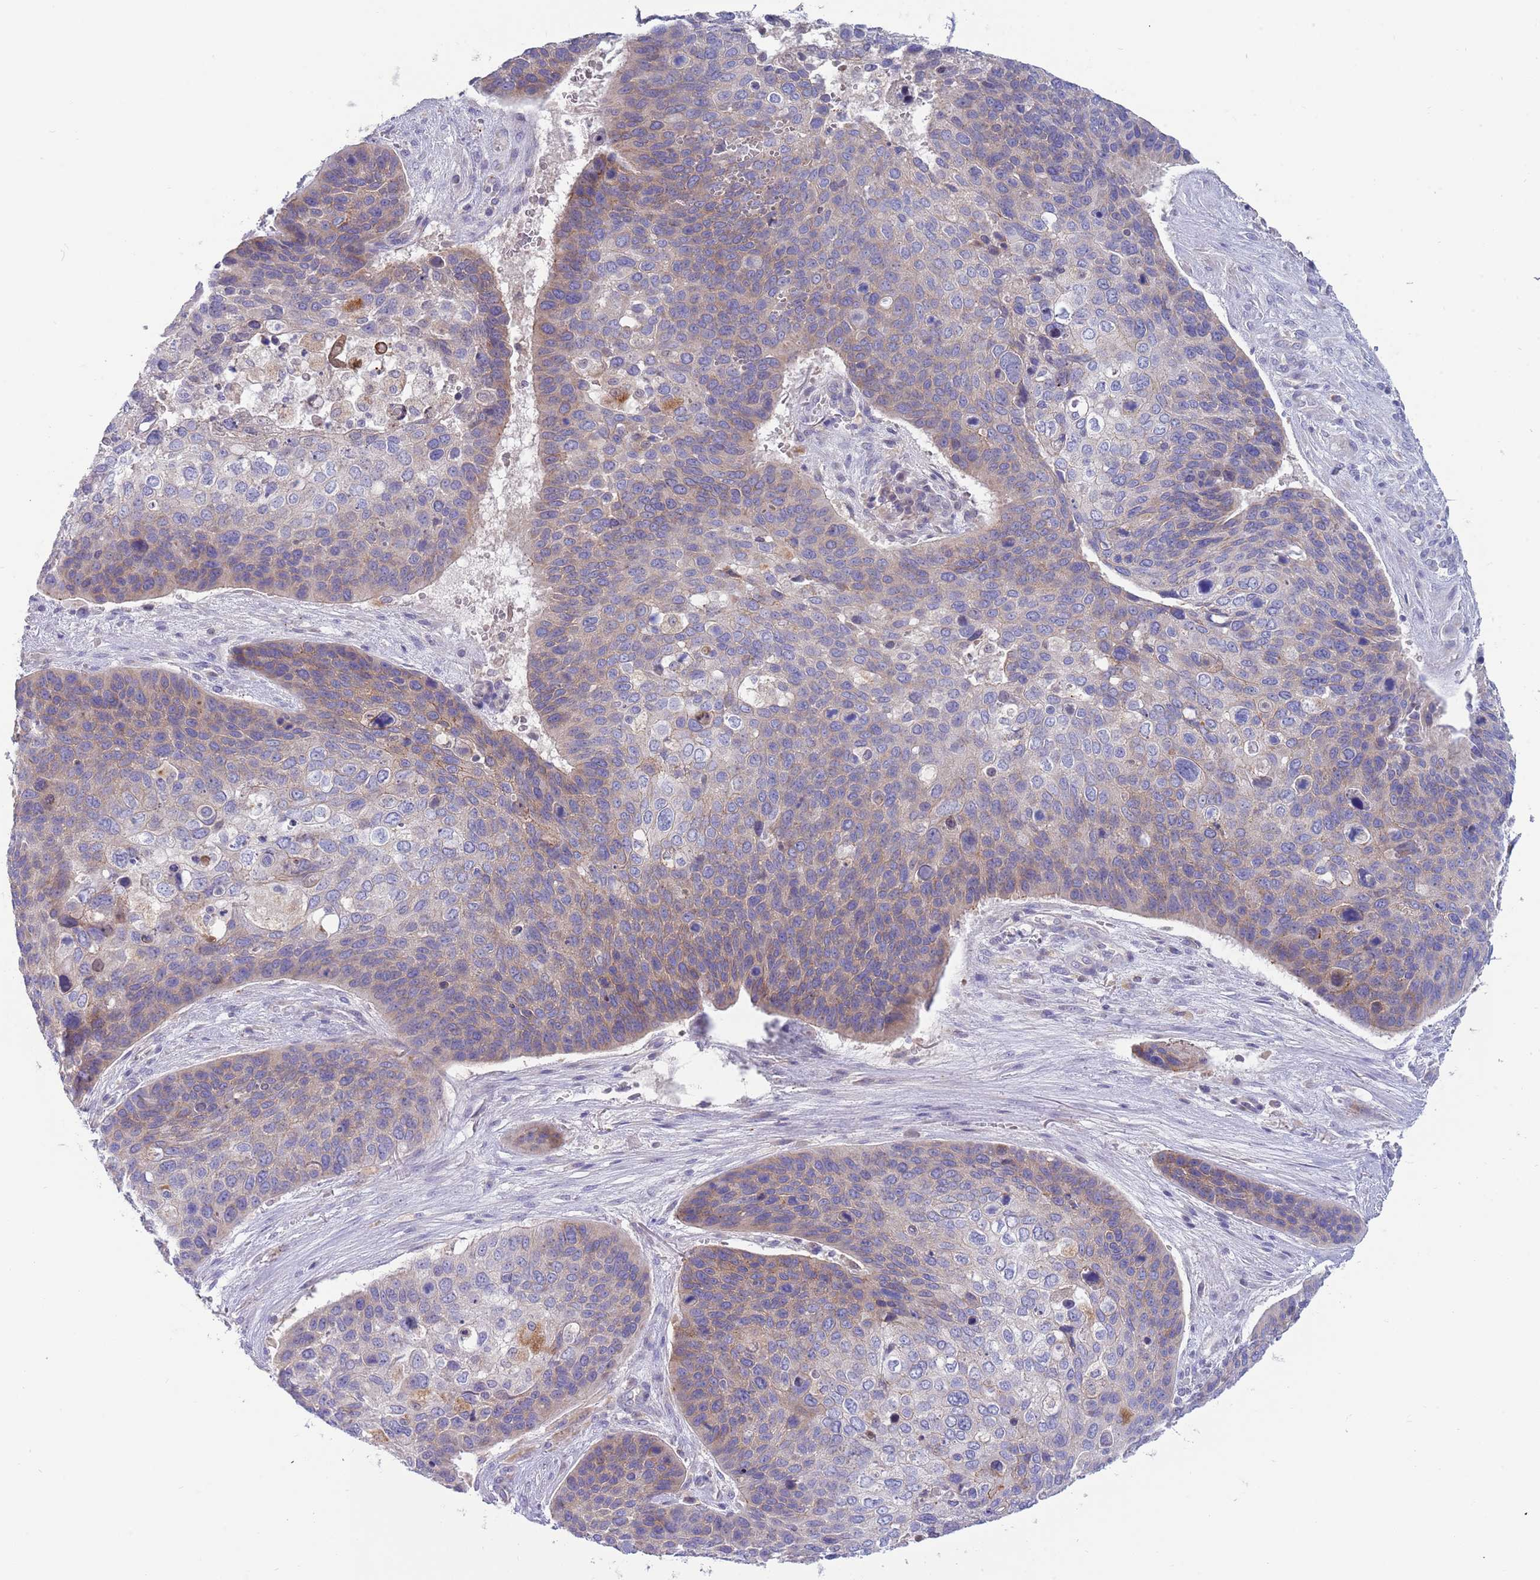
{"staining": {"intensity": "weak", "quantity": "25%-75%", "location": "cytoplasmic/membranous"}, "tissue": "skin cancer", "cell_type": "Tumor cells", "image_type": "cancer", "snomed": [{"axis": "morphology", "description": "Basal cell carcinoma"}, {"axis": "topography", "description": "Skin"}], "caption": "Protein staining demonstrates weak cytoplasmic/membranous positivity in approximately 25%-75% of tumor cells in basal cell carcinoma (skin).", "gene": "DDHD1", "patient": {"sex": "female", "age": 74}}